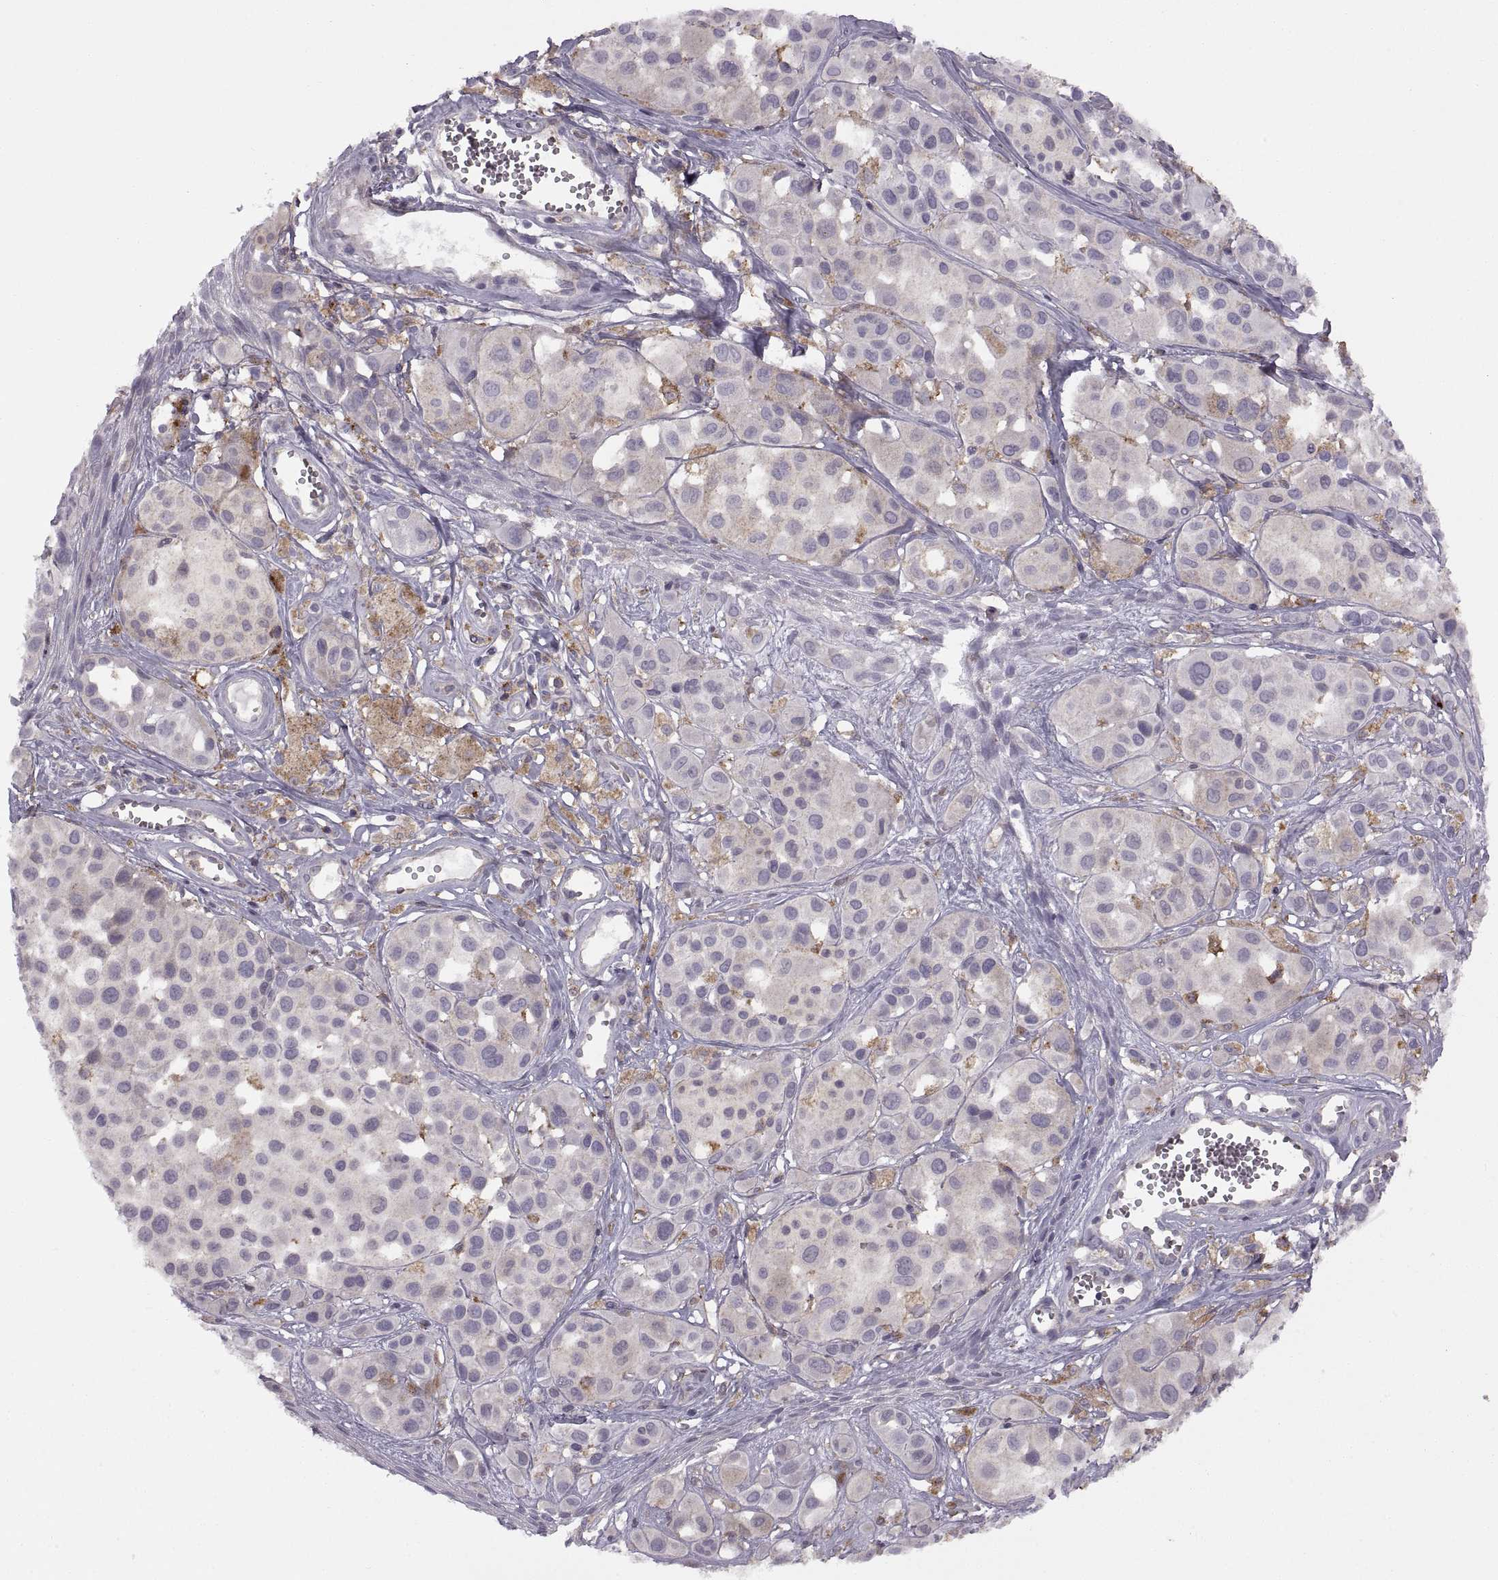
{"staining": {"intensity": "negative", "quantity": "none", "location": "none"}, "tissue": "melanoma", "cell_type": "Tumor cells", "image_type": "cancer", "snomed": [{"axis": "morphology", "description": "Malignant melanoma, NOS"}, {"axis": "topography", "description": "Skin"}], "caption": "There is no significant positivity in tumor cells of malignant melanoma.", "gene": "RALB", "patient": {"sex": "male", "age": 77}}